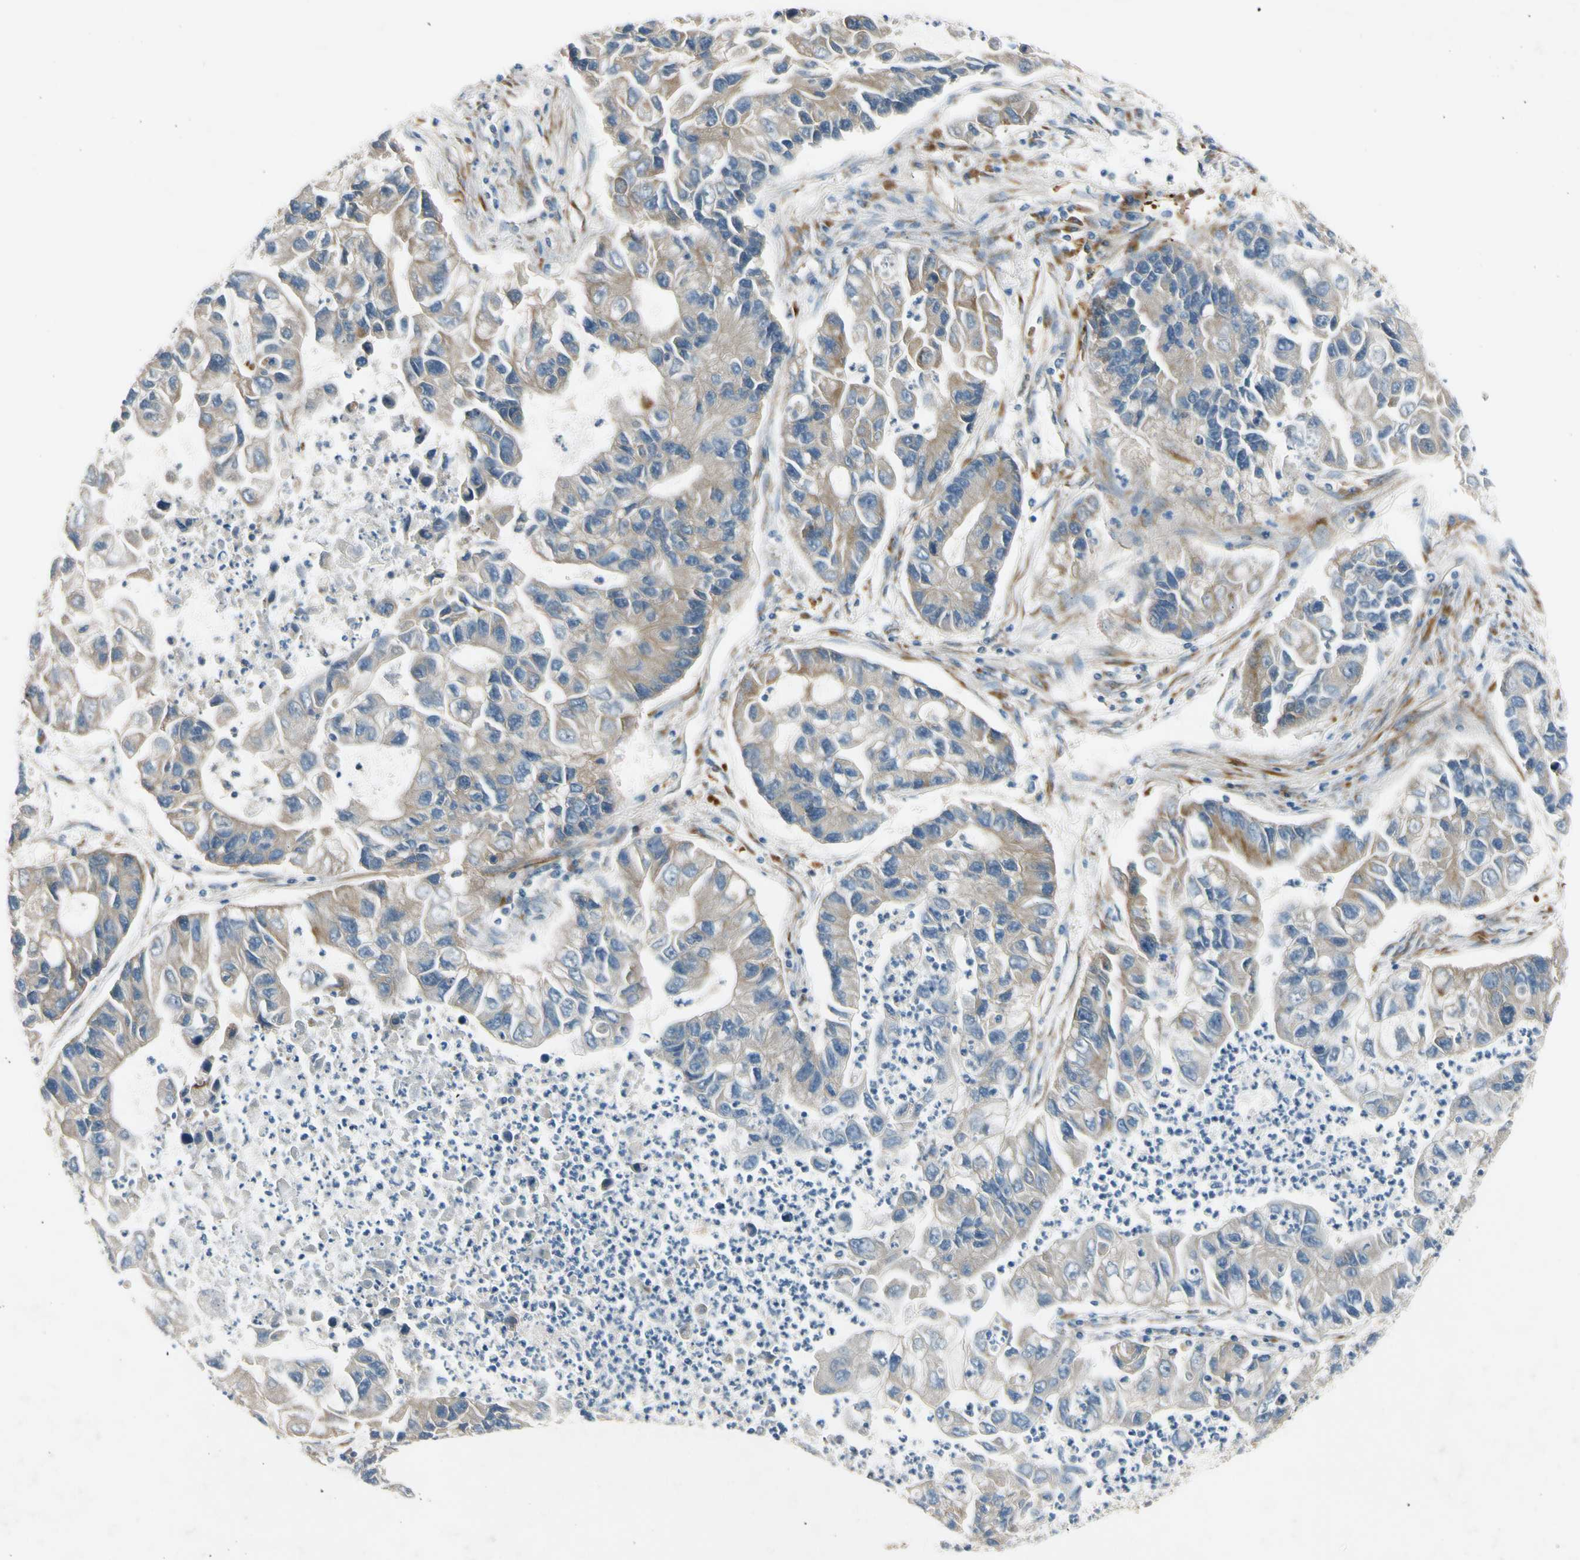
{"staining": {"intensity": "weak", "quantity": ">75%", "location": "cytoplasmic/membranous"}, "tissue": "lung cancer", "cell_type": "Tumor cells", "image_type": "cancer", "snomed": [{"axis": "morphology", "description": "Adenocarcinoma, NOS"}, {"axis": "topography", "description": "Lung"}], "caption": "Adenocarcinoma (lung) stained with a brown dye reveals weak cytoplasmic/membranous positive staining in about >75% of tumor cells.", "gene": "MST1R", "patient": {"sex": "female", "age": 51}}